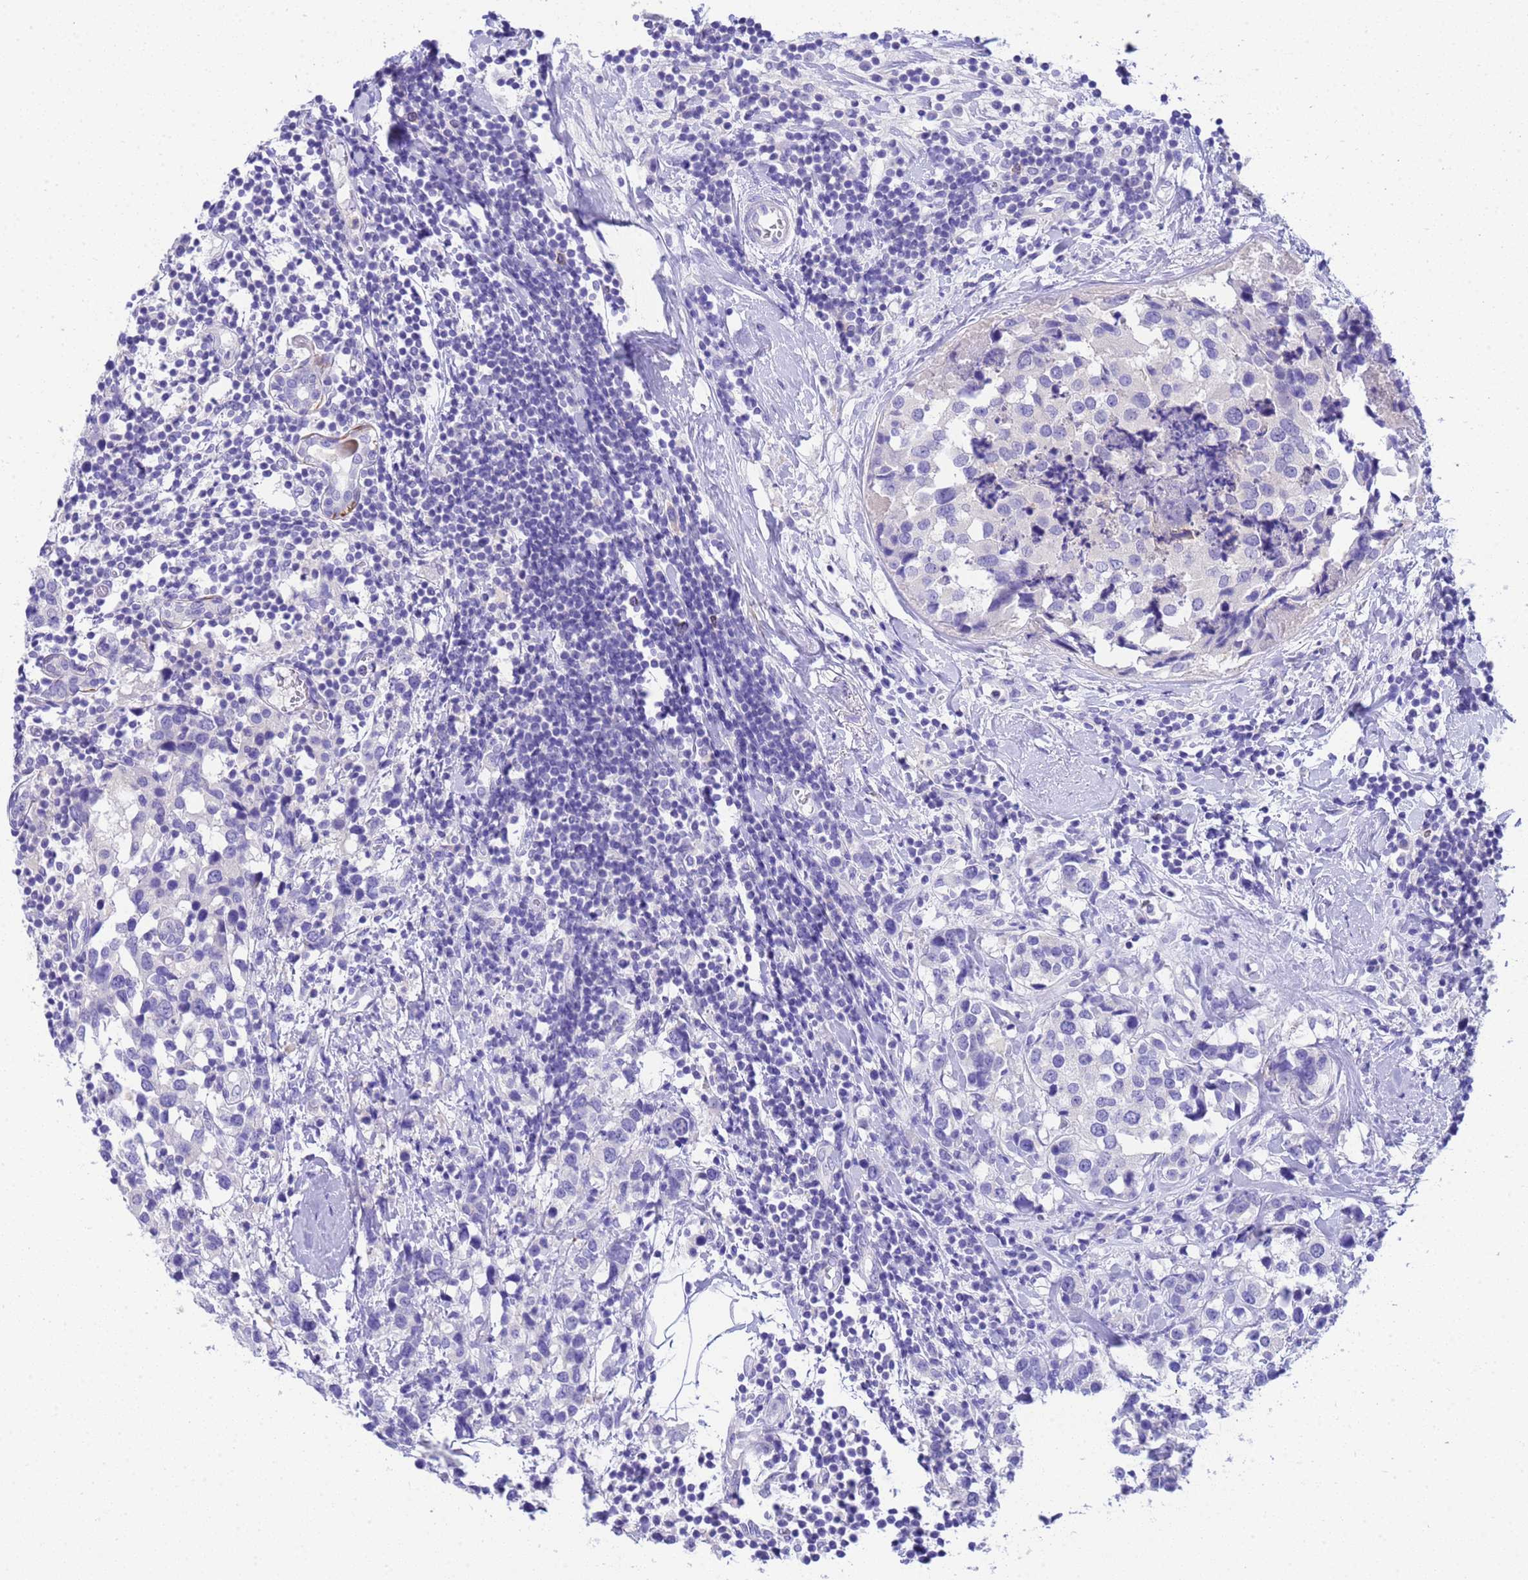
{"staining": {"intensity": "negative", "quantity": "none", "location": "none"}, "tissue": "breast cancer", "cell_type": "Tumor cells", "image_type": "cancer", "snomed": [{"axis": "morphology", "description": "Lobular carcinoma"}, {"axis": "topography", "description": "Breast"}], "caption": "Human breast cancer (lobular carcinoma) stained for a protein using immunohistochemistry (IHC) demonstrates no staining in tumor cells.", "gene": "USP38", "patient": {"sex": "female", "age": 59}}